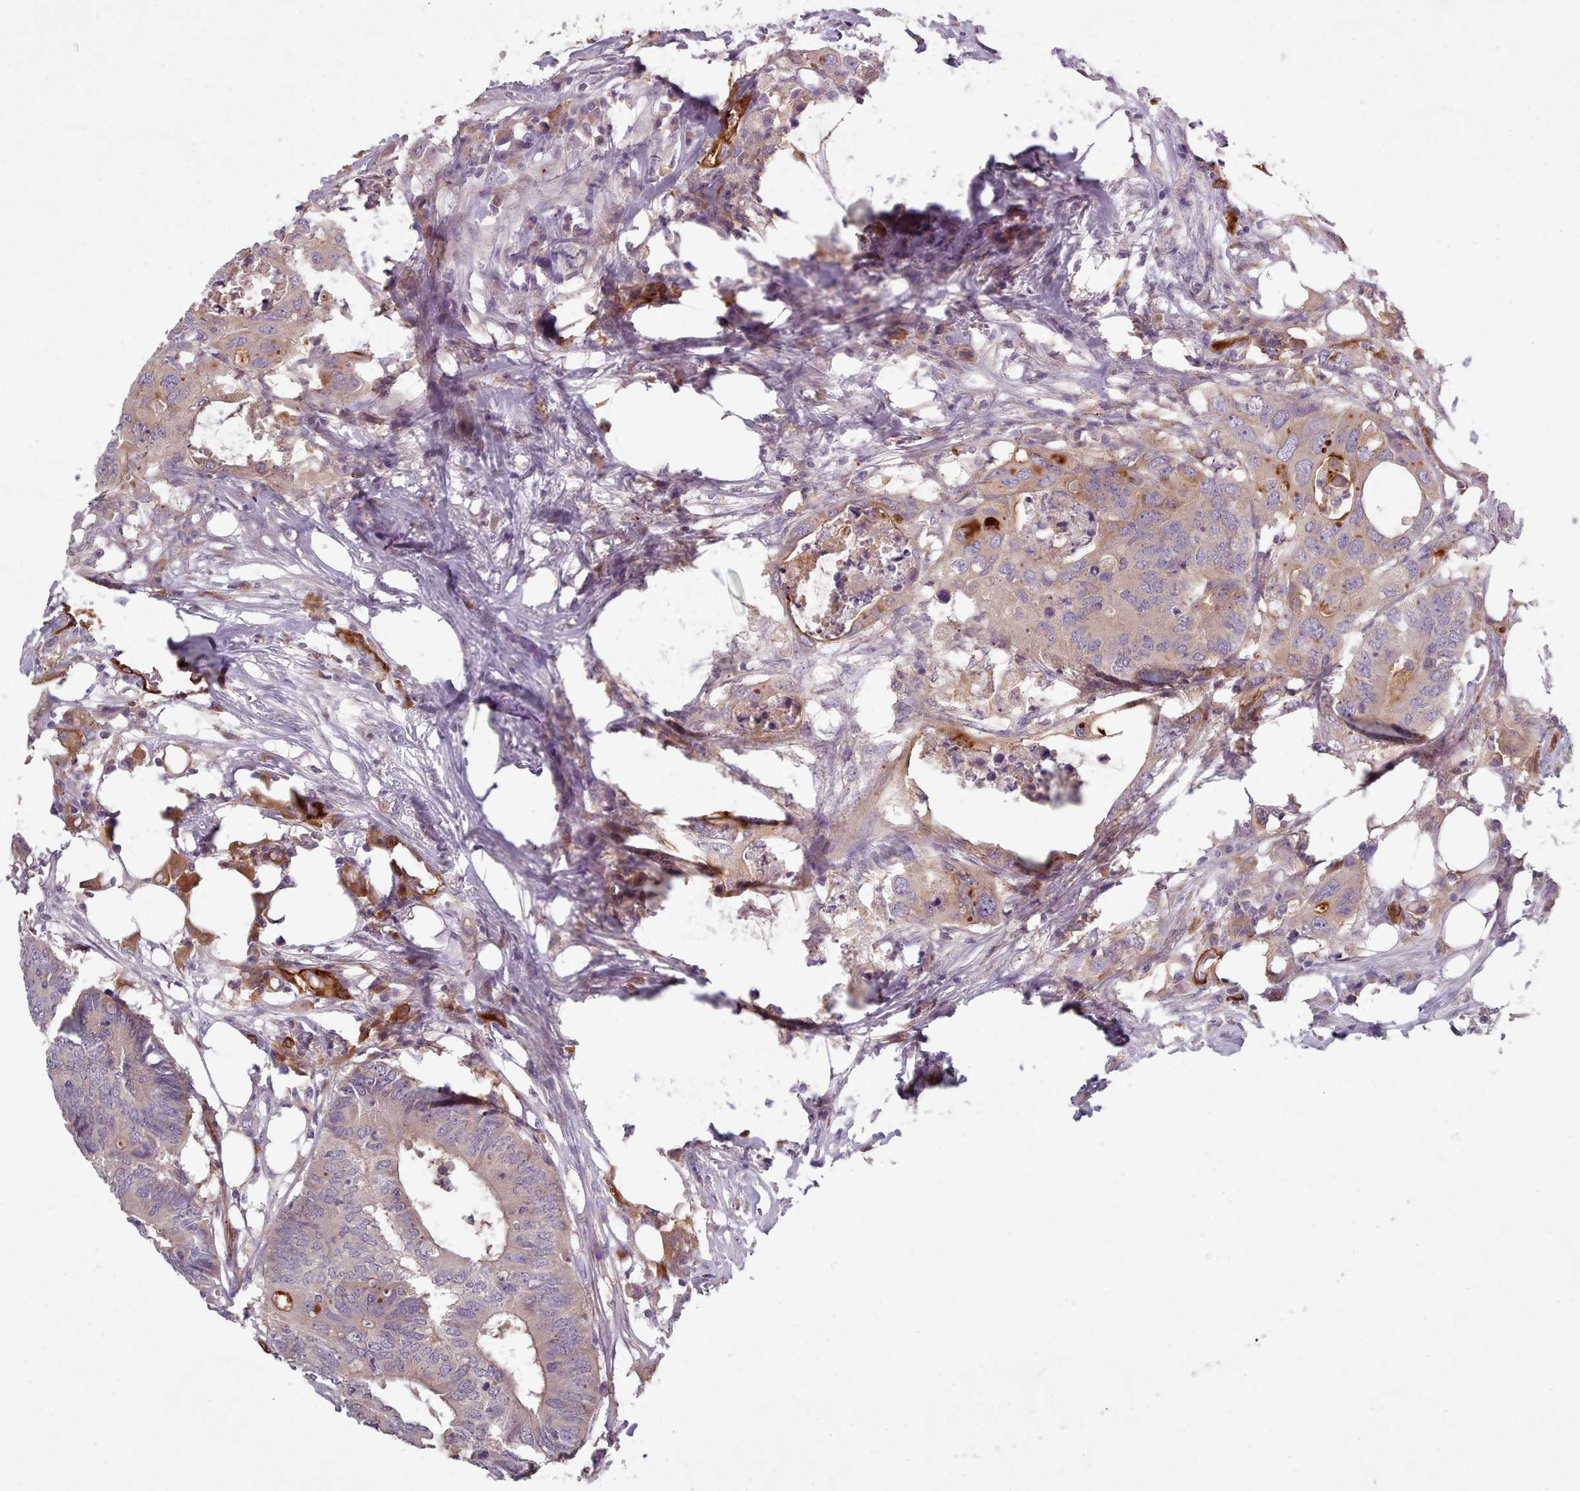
{"staining": {"intensity": "moderate", "quantity": "<25%", "location": "cytoplasmic/membranous"}, "tissue": "colorectal cancer", "cell_type": "Tumor cells", "image_type": "cancer", "snomed": [{"axis": "morphology", "description": "Adenocarcinoma, NOS"}, {"axis": "topography", "description": "Colon"}], "caption": "Approximately <25% of tumor cells in human colorectal cancer show moderate cytoplasmic/membranous protein expression as visualized by brown immunohistochemical staining.", "gene": "CD300LF", "patient": {"sex": "male", "age": 71}}